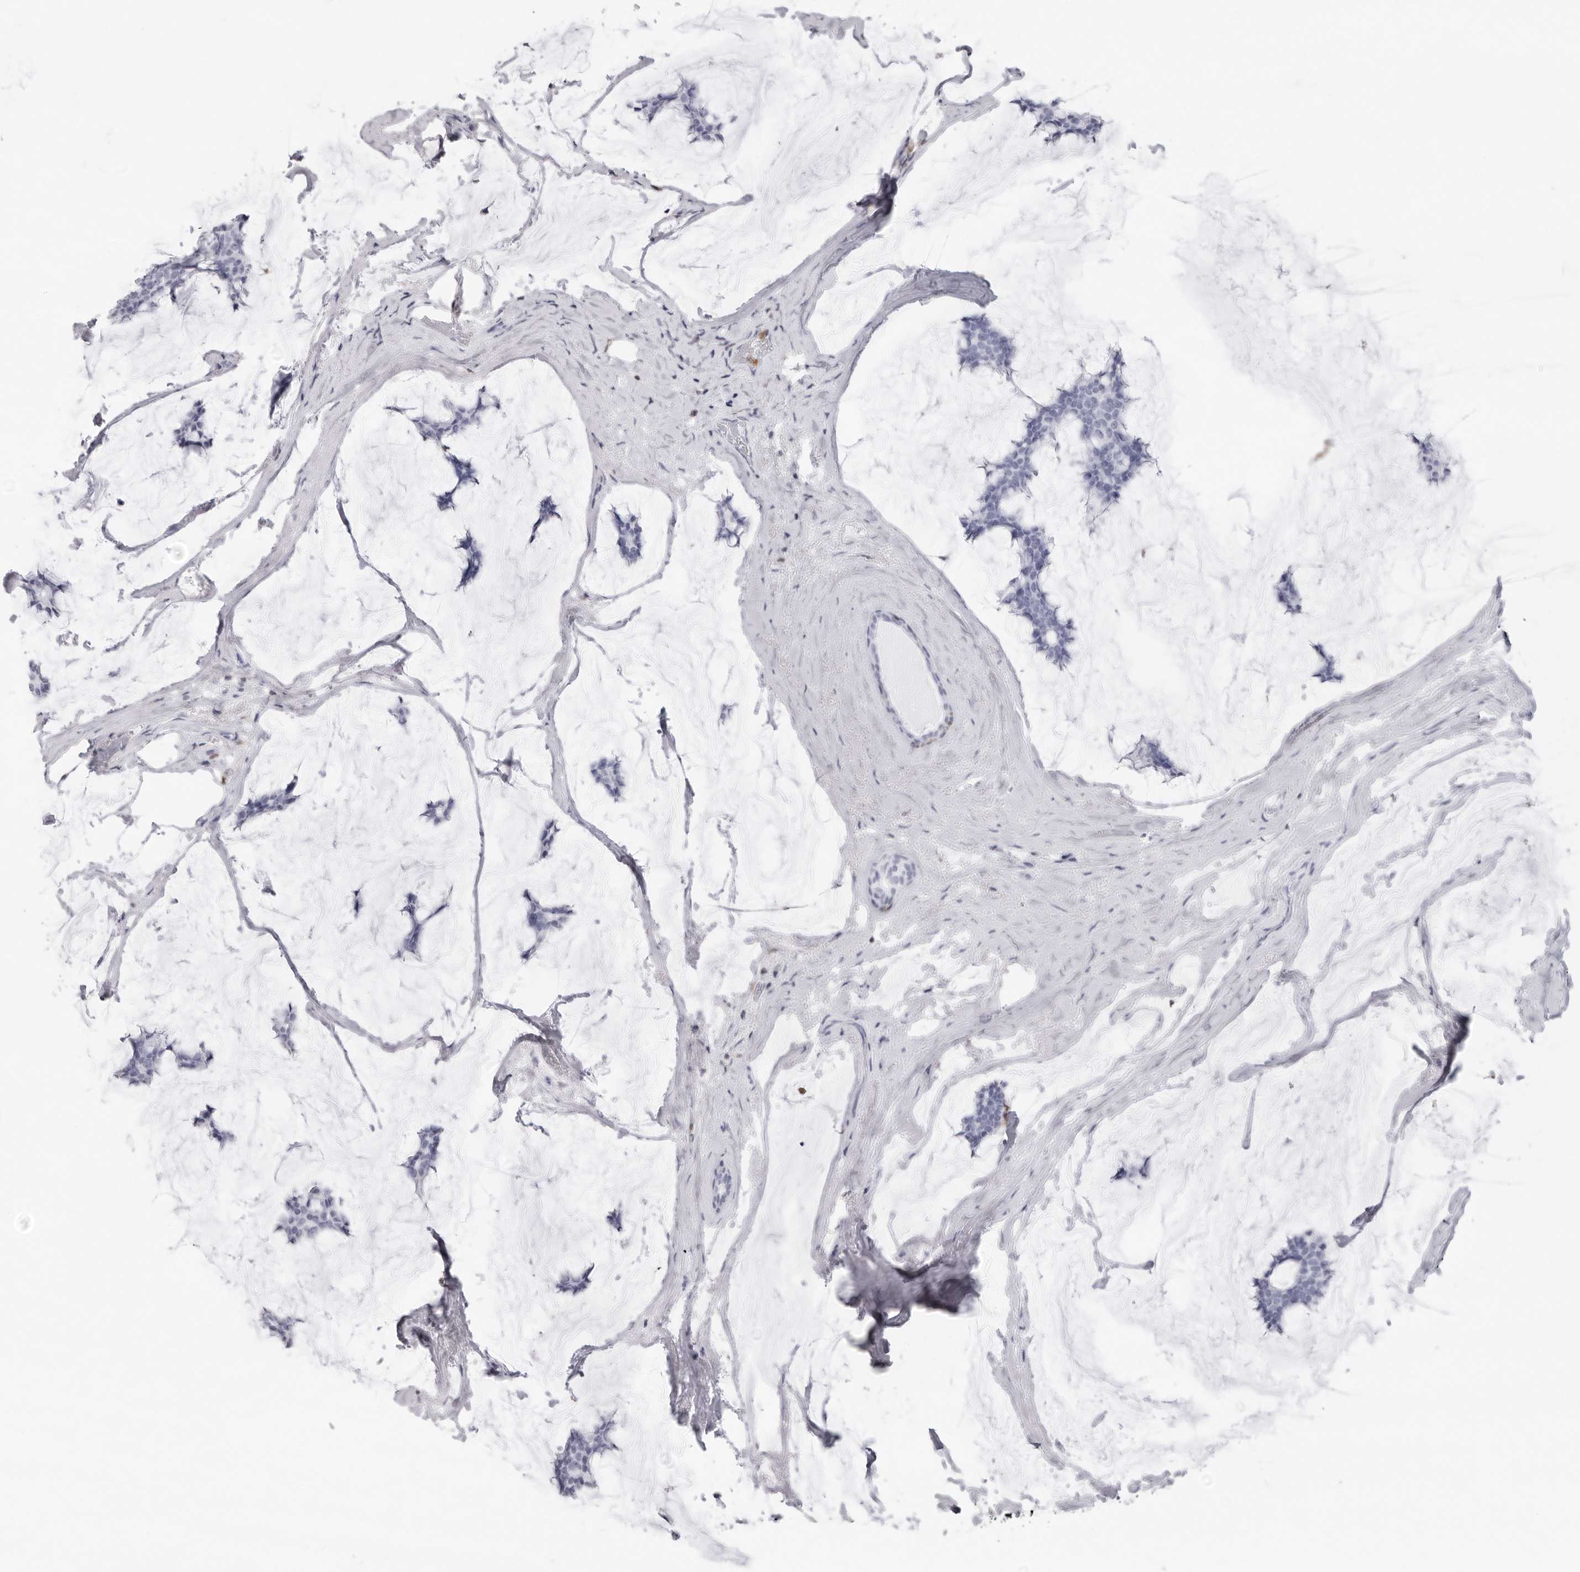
{"staining": {"intensity": "negative", "quantity": "none", "location": "none"}, "tissue": "breast cancer", "cell_type": "Tumor cells", "image_type": "cancer", "snomed": [{"axis": "morphology", "description": "Duct carcinoma"}, {"axis": "topography", "description": "Breast"}], "caption": "DAB (3,3'-diaminobenzidine) immunohistochemical staining of human breast cancer displays no significant expression in tumor cells. Brightfield microscopy of IHC stained with DAB (3,3'-diaminobenzidine) (brown) and hematoxylin (blue), captured at high magnification.", "gene": "FMNL1", "patient": {"sex": "female", "age": 93}}